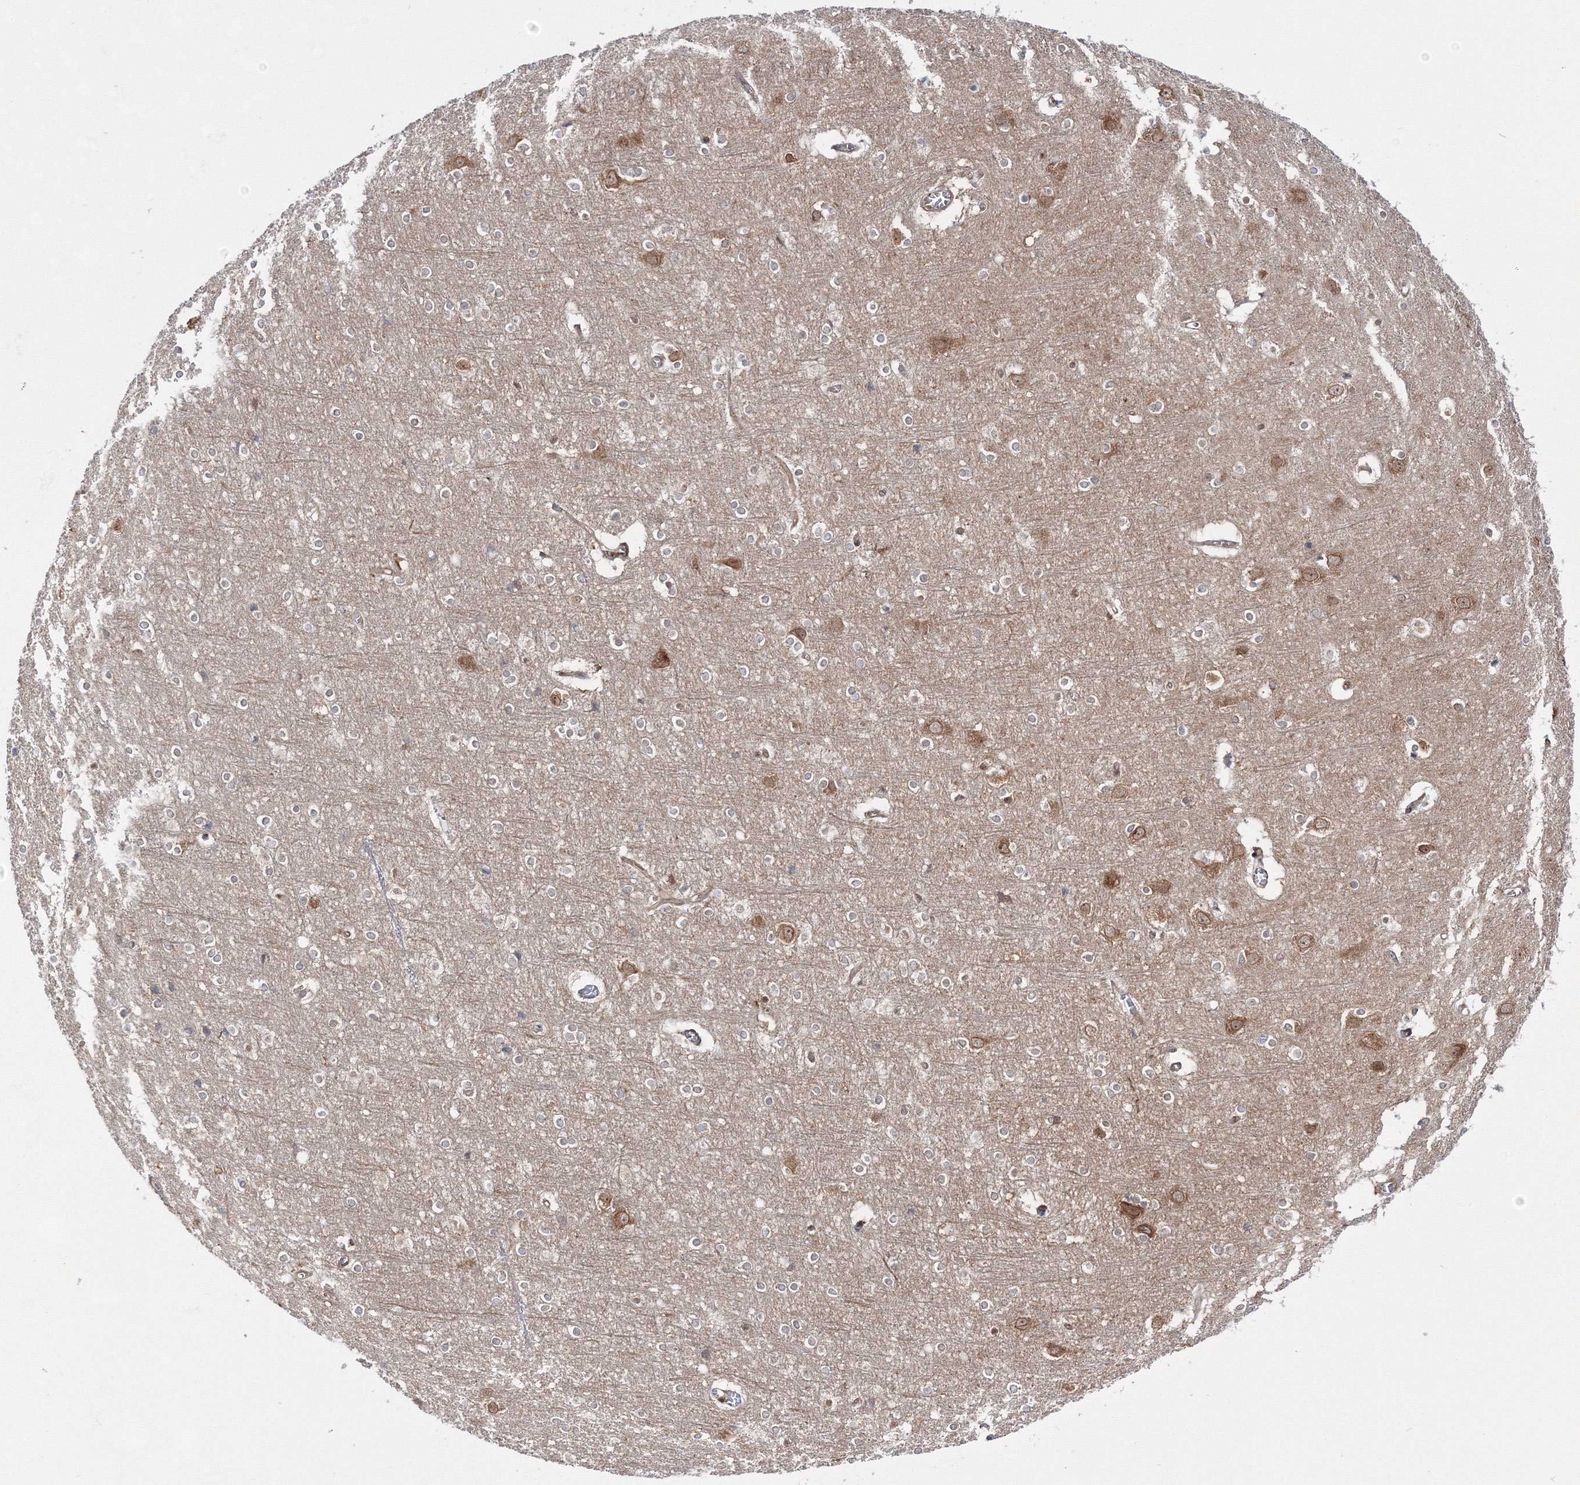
{"staining": {"intensity": "moderate", "quantity": ">75%", "location": "cytoplasmic/membranous"}, "tissue": "cerebral cortex", "cell_type": "Endothelial cells", "image_type": "normal", "snomed": [{"axis": "morphology", "description": "Normal tissue, NOS"}, {"axis": "topography", "description": "Cerebral cortex"}], "caption": "The histopathology image exhibits staining of benign cerebral cortex, revealing moderate cytoplasmic/membranous protein positivity (brown color) within endothelial cells.", "gene": "HARS1", "patient": {"sex": "male", "age": 54}}